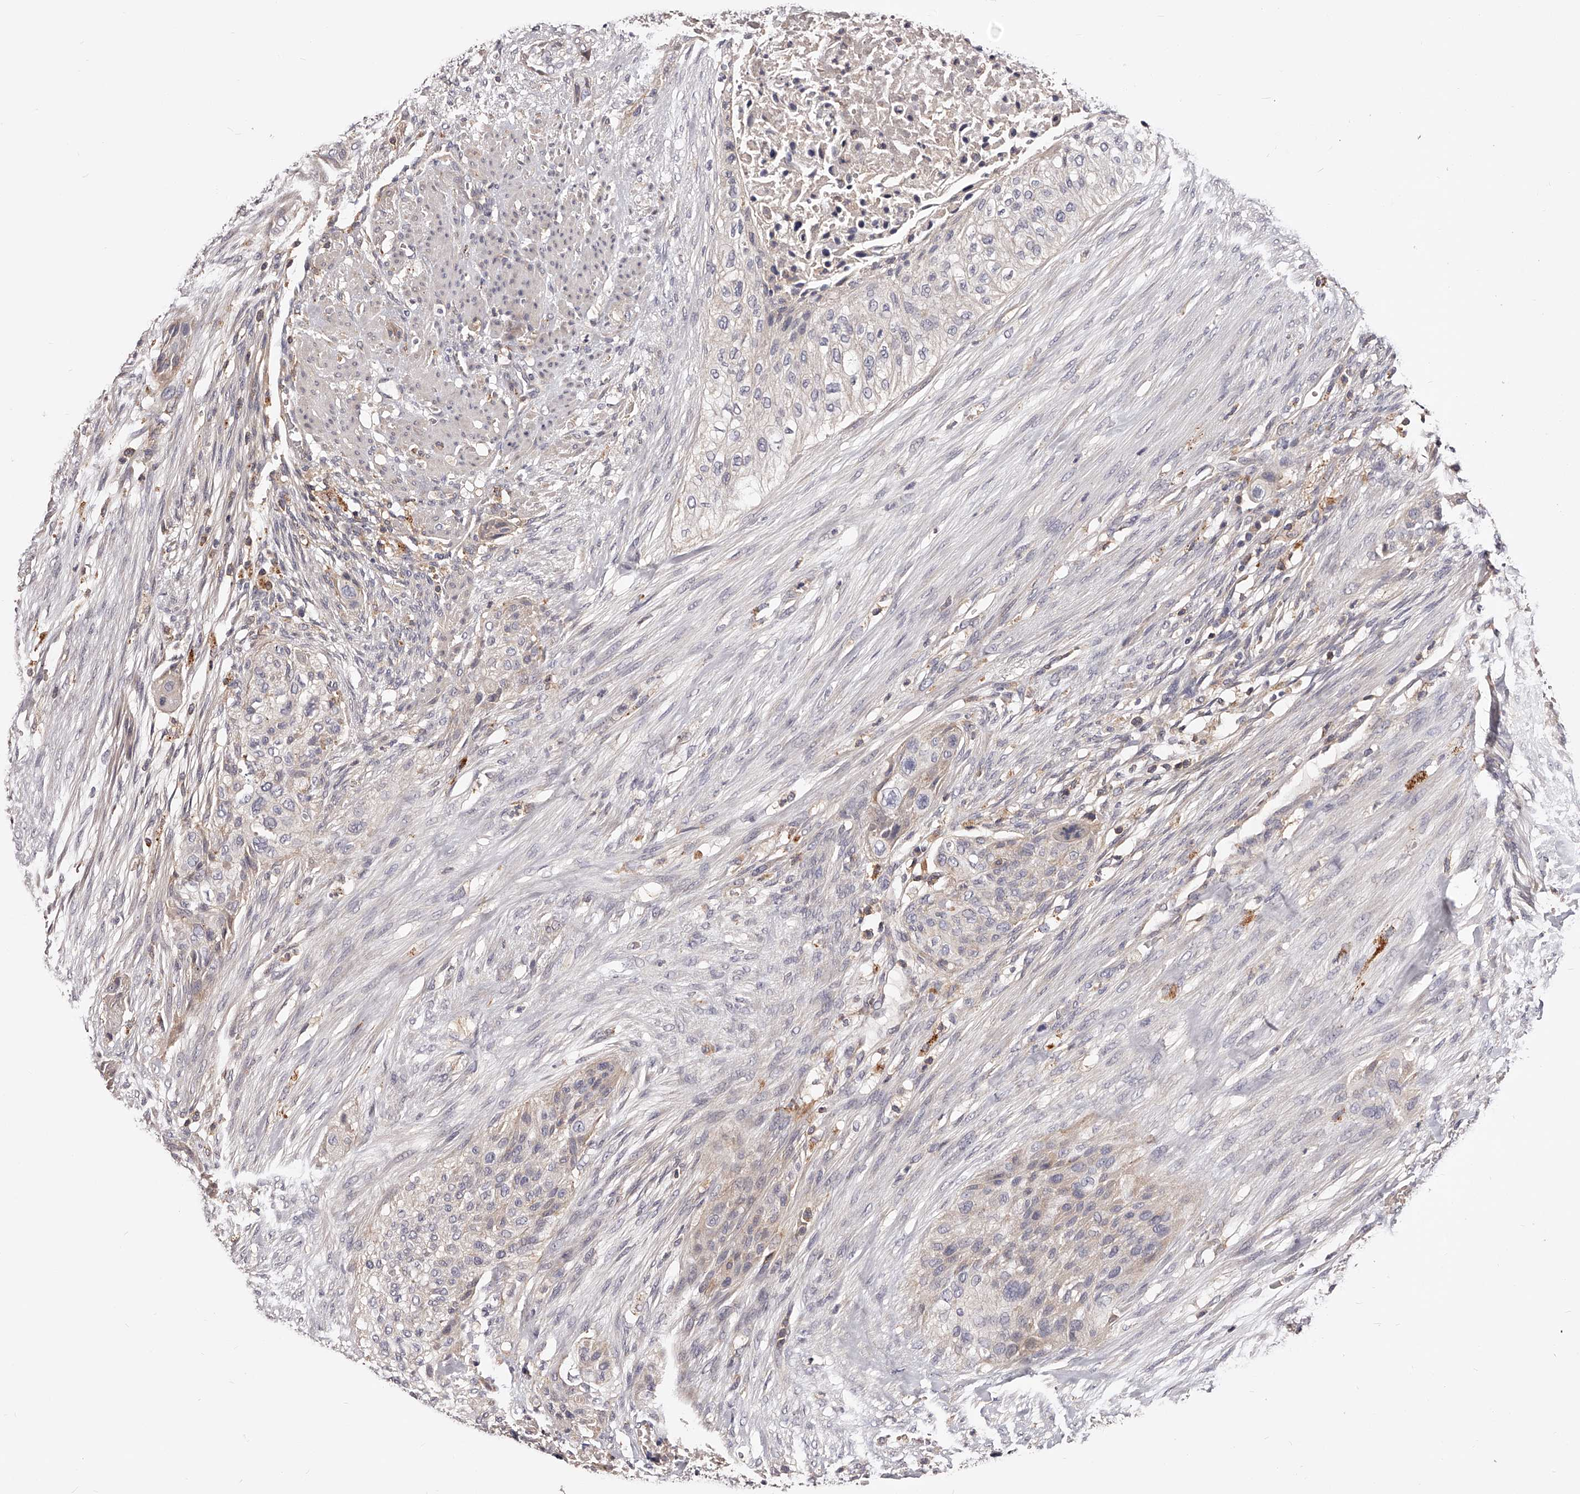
{"staining": {"intensity": "weak", "quantity": "<25%", "location": "cytoplasmic/membranous"}, "tissue": "urothelial cancer", "cell_type": "Tumor cells", "image_type": "cancer", "snomed": [{"axis": "morphology", "description": "Urothelial carcinoma, High grade"}, {"axis": "topography", "description": "Urinary bladder"}], "caption": "Human urothelial cancer stained for a protein using immunohistochemistry demonstrates no positivity in tumor cells.", "gene": "PHACTR1", "patient": {"sex": "male", "age": 35}}